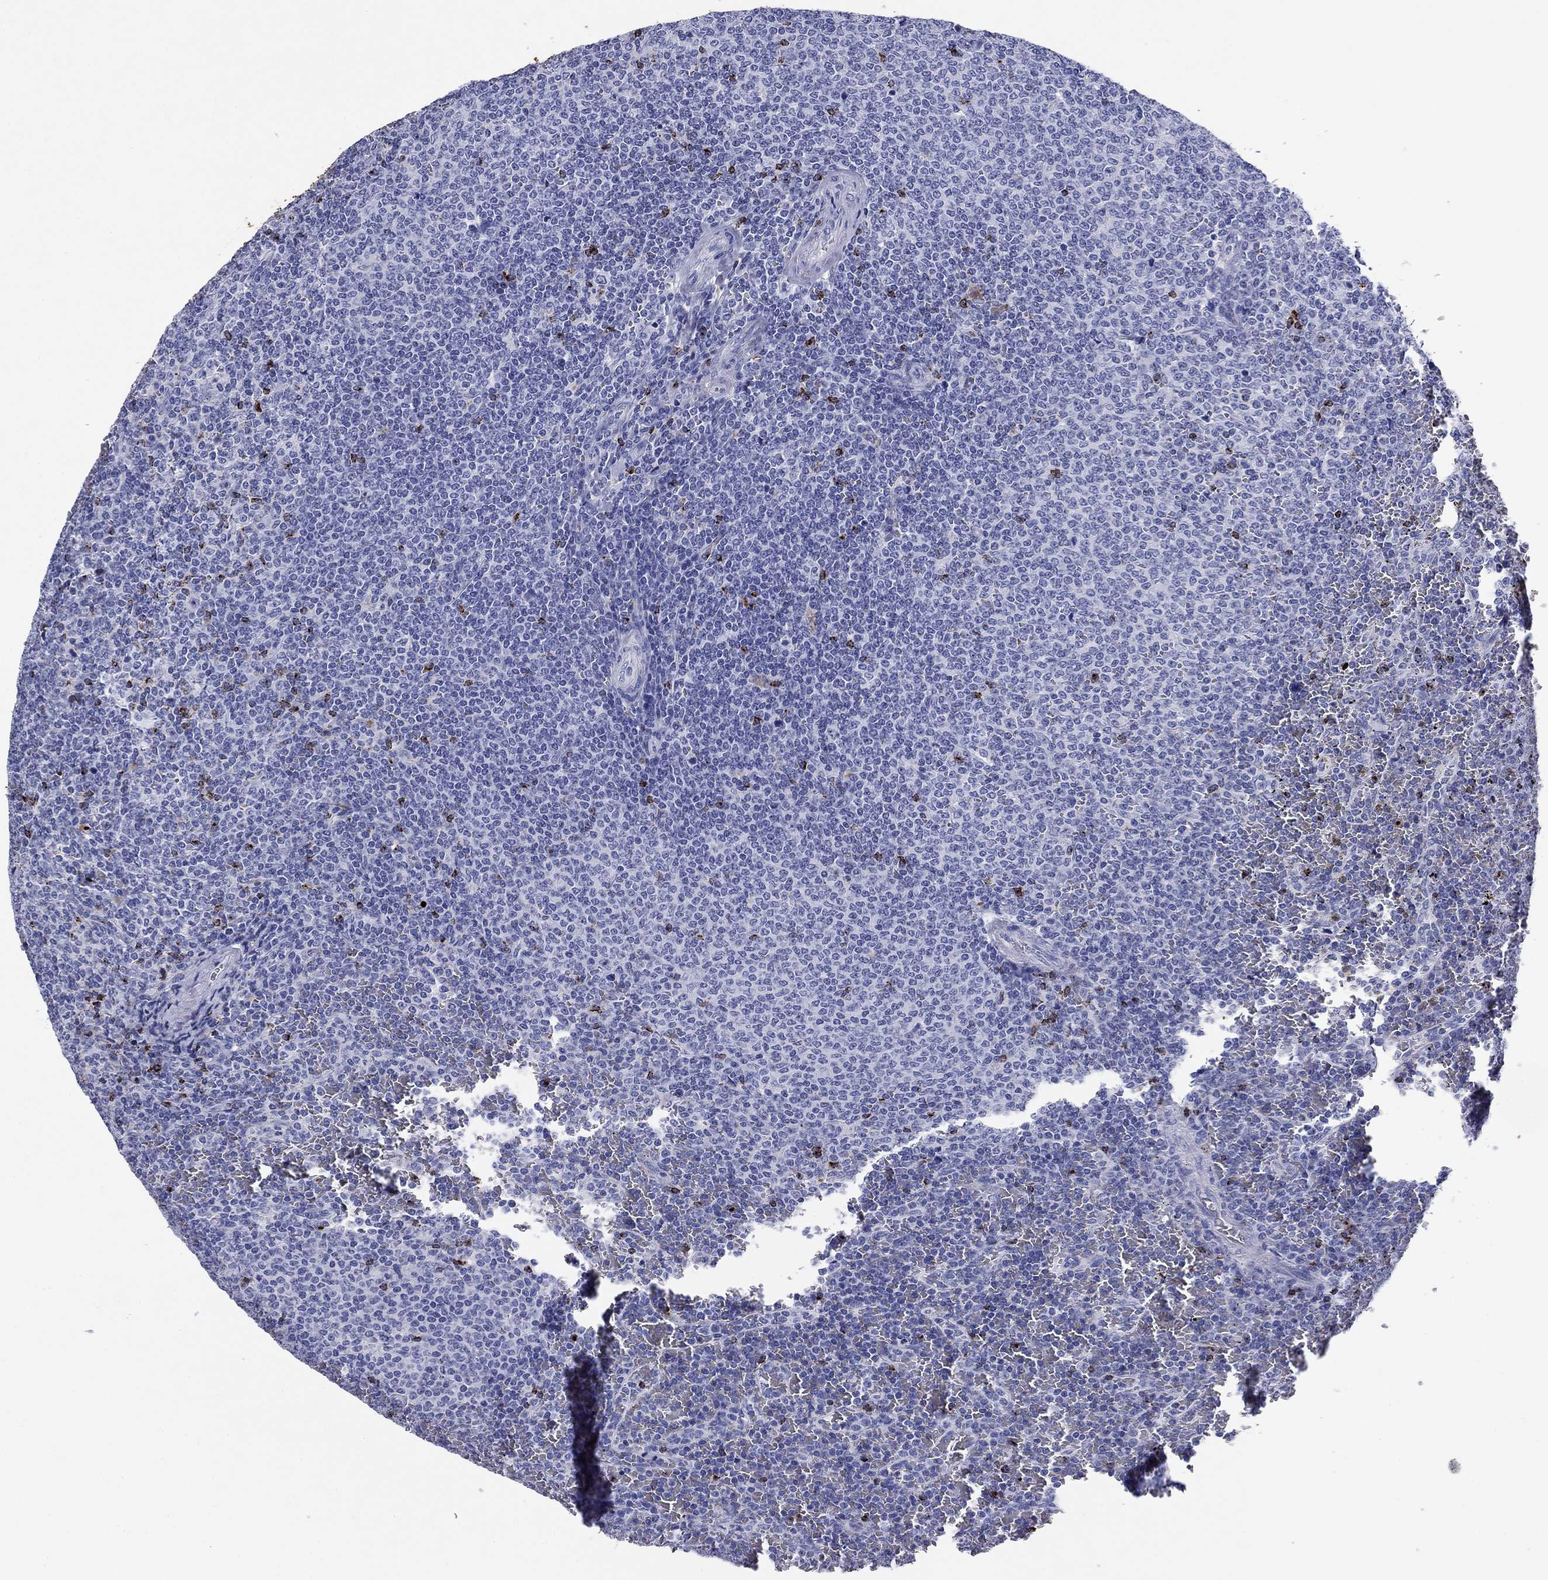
{"staining": {"intensity": "negative", "quantity": "none", "location": "none"}, "tissue": "lymphoma", "cell_type": "Tumor cells", "image_type": "cancer", "snomed": [{"axis": "morphology", "description": "Malignant lymphoma, non-Hodgkin's type, Low grade"}, {"axis": "topography", "description": "Spleen"}], "caption": "Human malignant lymphoma, non-Hodgkin's type (low-grade) stained for a protein using immunohistochemistry reveals no staining in tumor cells.", "gene": "GZMK", "patient": {"sex": "female", "age": 77}}